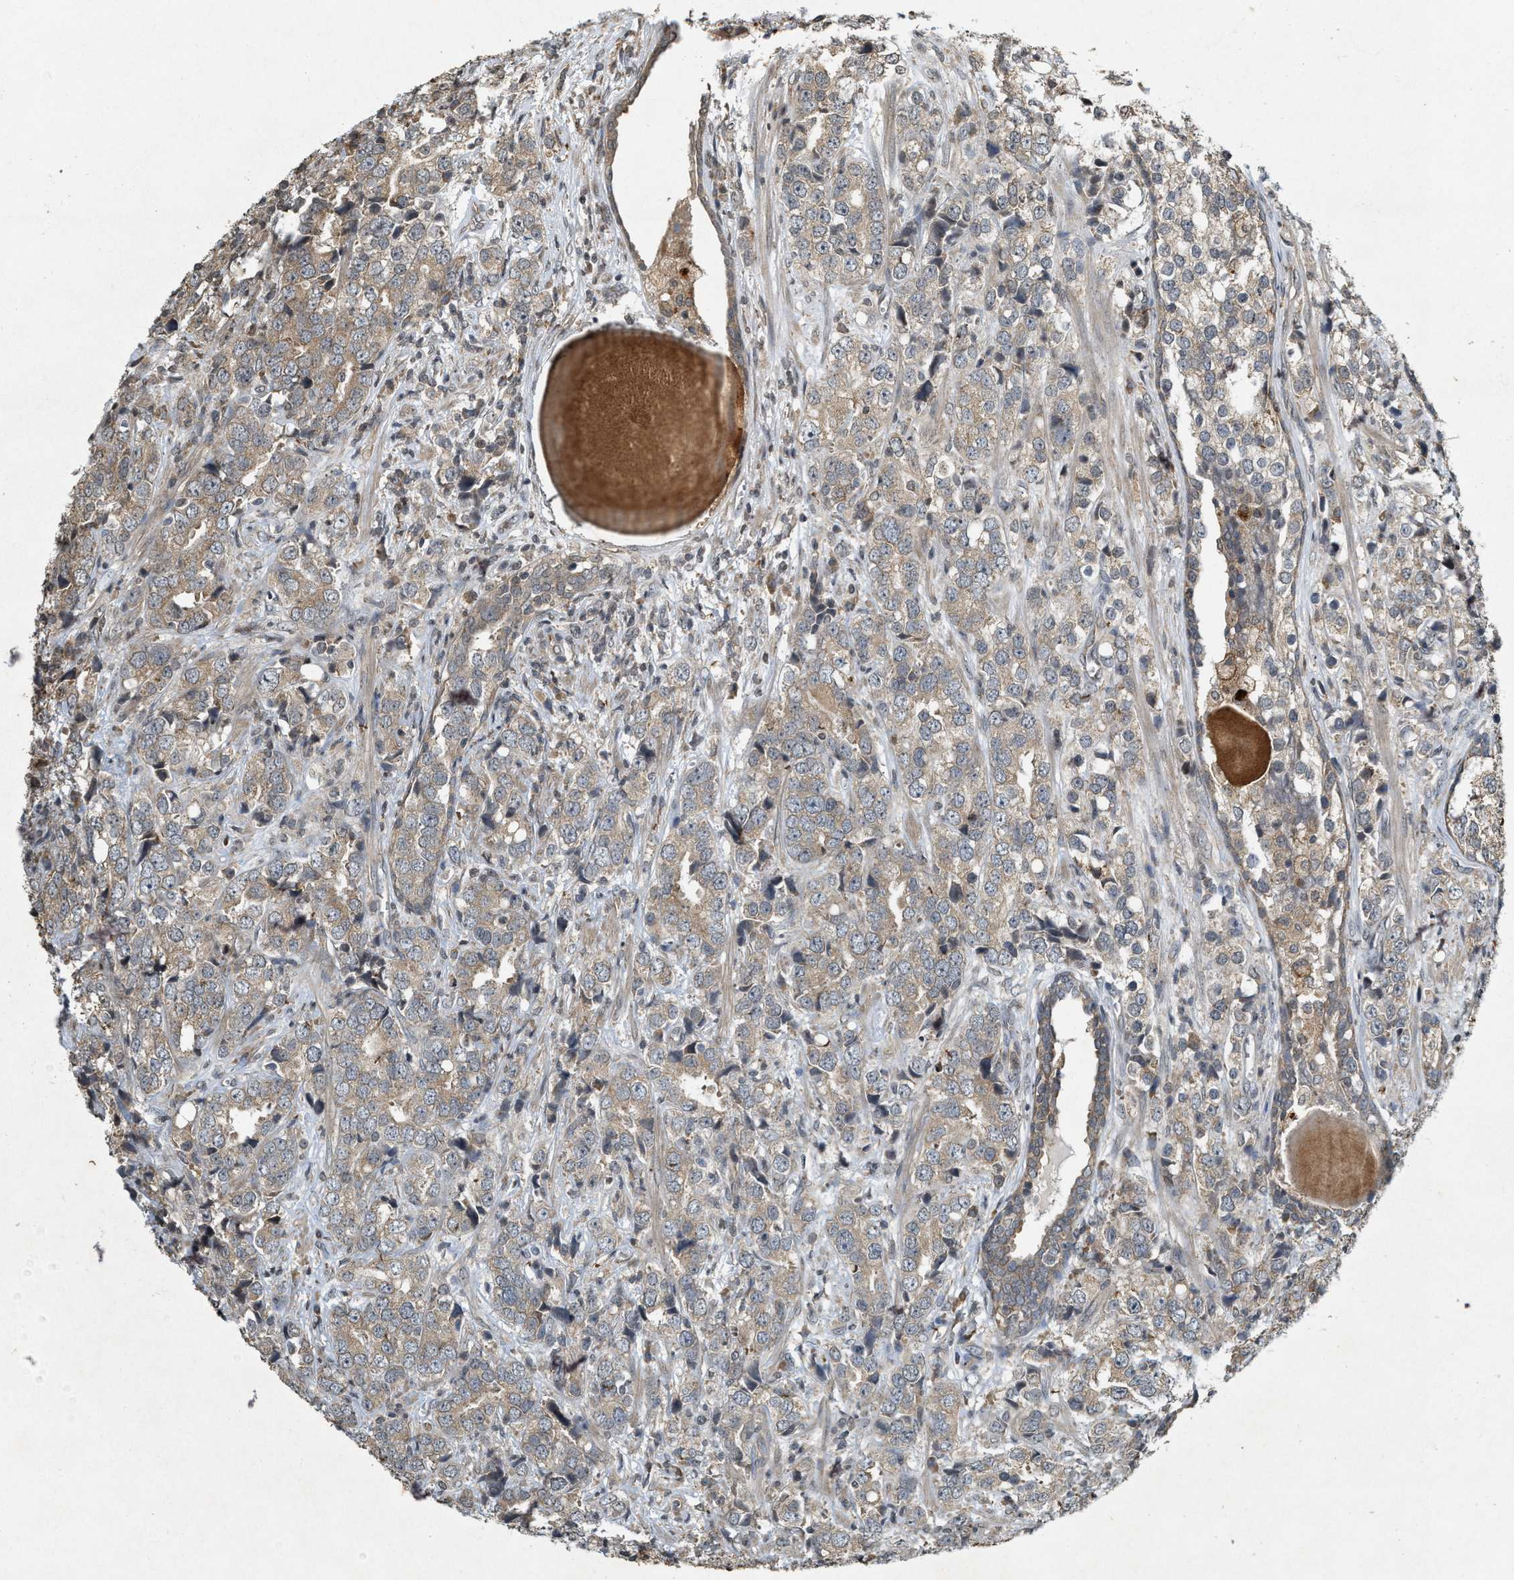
{"staining": {"intensity": "weak", "quantity": ">75%", "location": "cytoplasmic/membranous"}, "tissue": "prostate cancer", "cell_type": "Tumor cells", "image_type": "cancer", "snomed": [{"axis": "morphology", "description": "Adenocarcinoma, High grade"}, {"axis": "topography", "description": "Prostate"}], "caption": "The micrograph displays staining of prostate cancer (high-grade adenocarcinoma), revealing weak cytoplasmic/membranous protein positivity (brown color) within tumor cells. (Brightfield microscopy of DAB IHC at high magnification).", "gene": "KIF21A", "patient": {"sex": "male", "age": 71}}